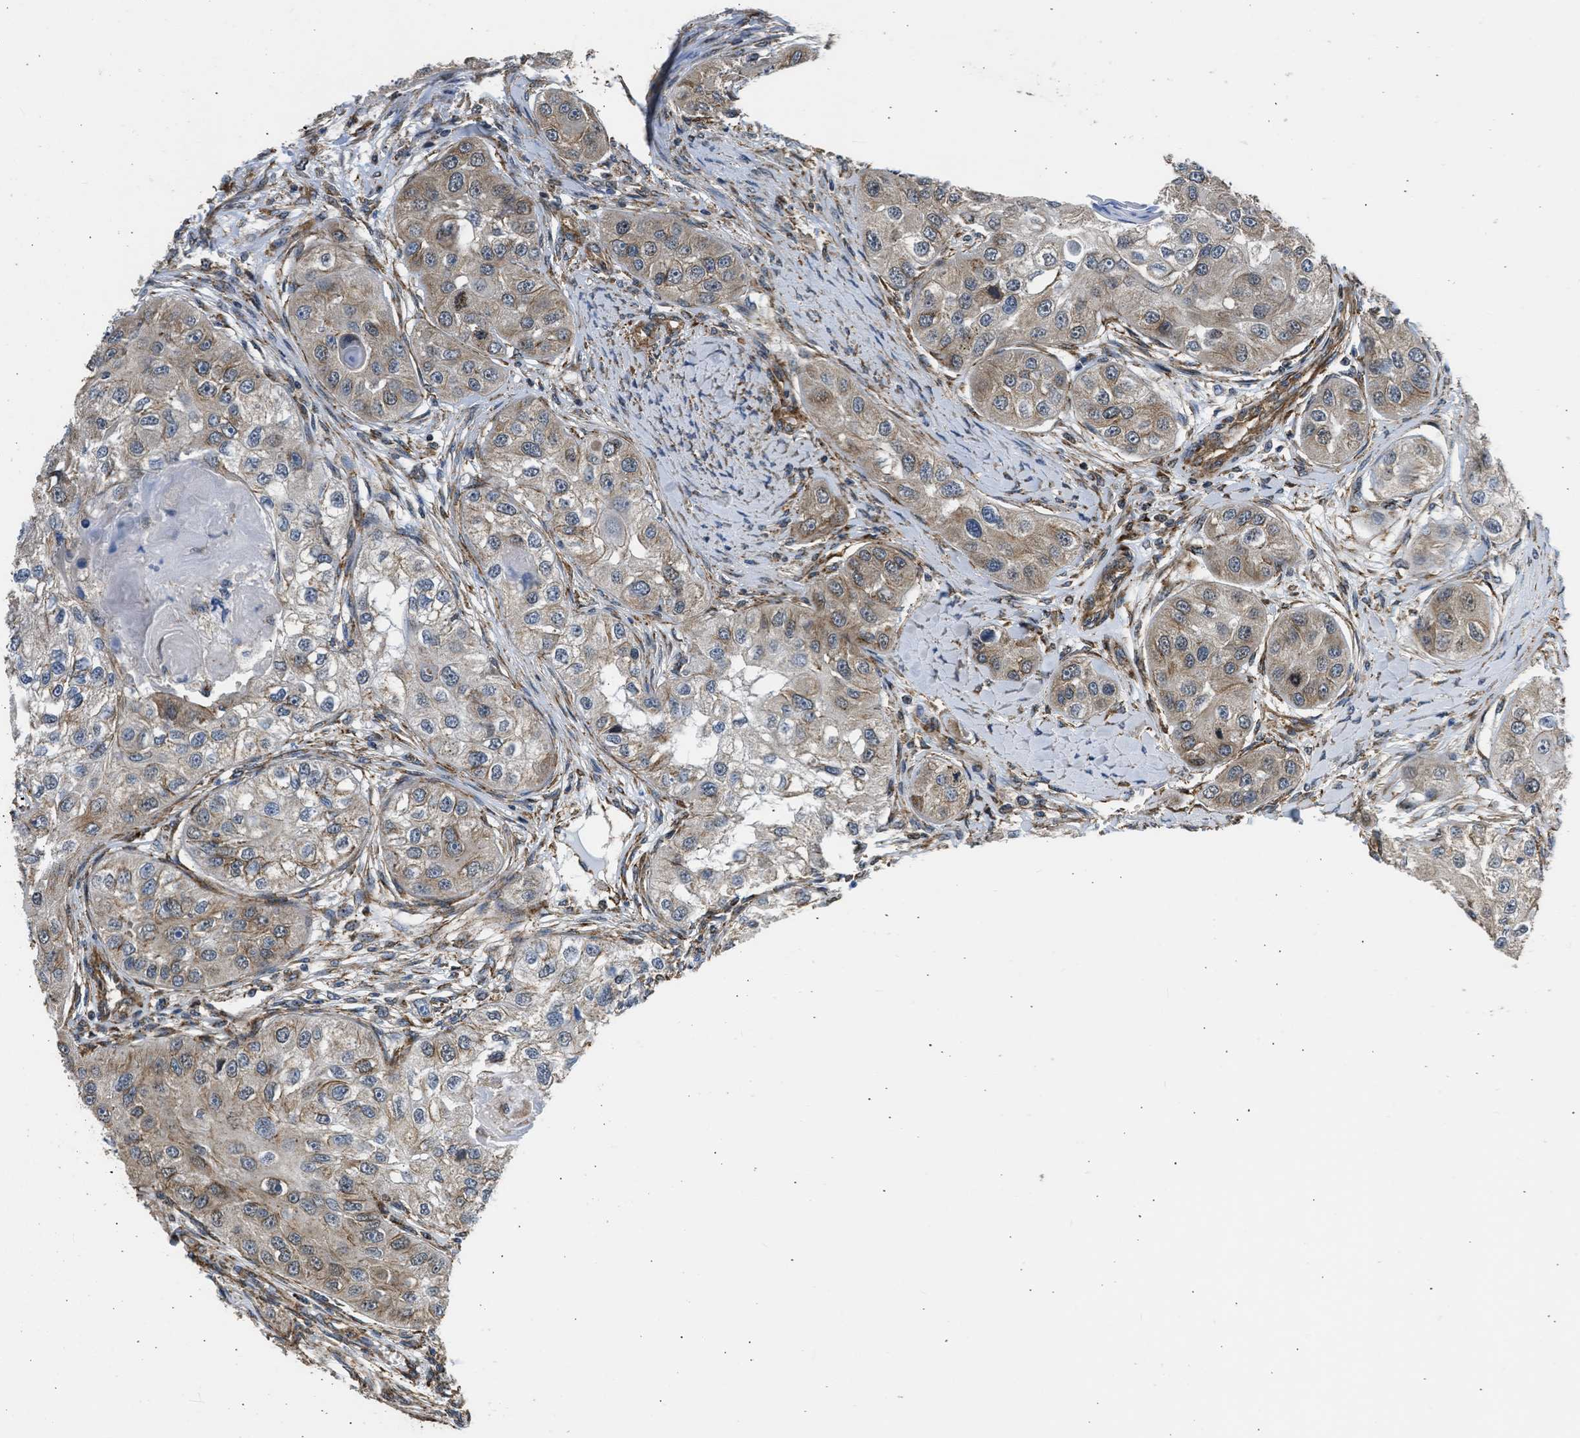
{"staining": {"intensity": "moderate", "quantity": ">75%", "location": "cytoplasmic/membranous"}, "tissue": "head and neck cancer", "cell_type": "Tumor cells", "image_type": "cancer", "snomed": [{"axis": "morphology", "description": "Normal tissue, NOS"}, {"axis": "morphology", "description": "Squamous cell carcinoma, NOS"}, {"axis": "topography", "description": "Skeletal muscle"}, {"axis": "topography", "description": "Head-Neck"}], "caption": "Protein analysis of head and neck squamous cell carcinoma tissue displays moderate cytoplasmic/membranous staining in about >75% of tumor cells. The staining was performed using DAB (3,3'-diaminobenzidine) to visualize the protein expression in brown, while the nuclei were stained in blue with hematoxylin (Magnification: 20x).", "gene": "SEPTIN2", "patient": {"sex": "male", "age": 51}}